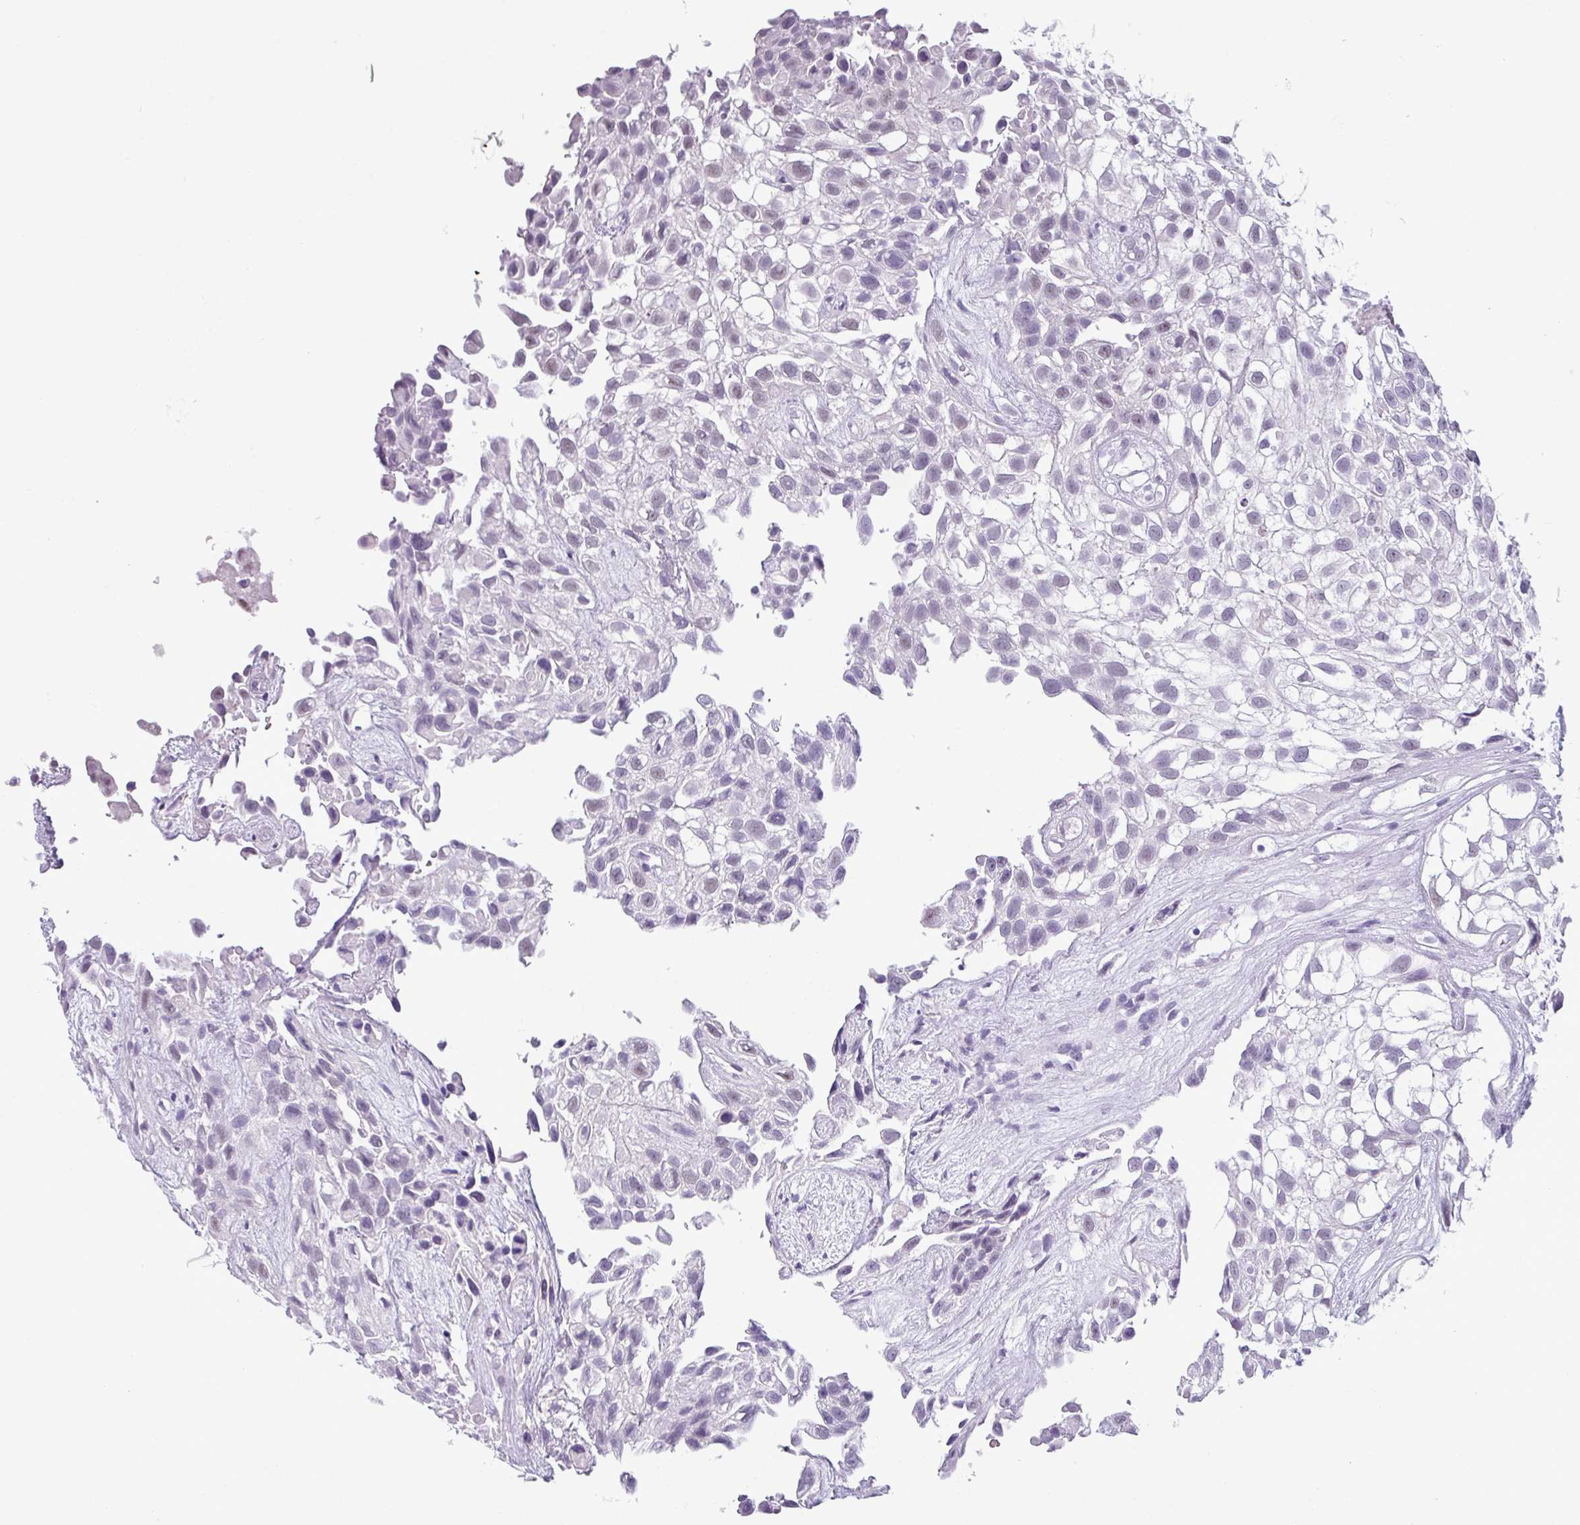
{"staining": {"intensity": "weak", "quantity": "<25%", "location": "nuclear"}, "tissue": "urothelial cancer", "cell_type": "Tumor cells", "image_type": "cancer", "snomed": [{"axis": "morphology", "description": "Urothelial carcinoma, High grade"}, {"axis": "topography", "description": "Urinary bladder"}], "caption": "The IHC histopathology image has no significant expression in tumor cells of urothelial cancer tissue. Nuclei are stained in blue.", "gene": "SRGAP1", "patient": {"sex": "male", "age": 56}}